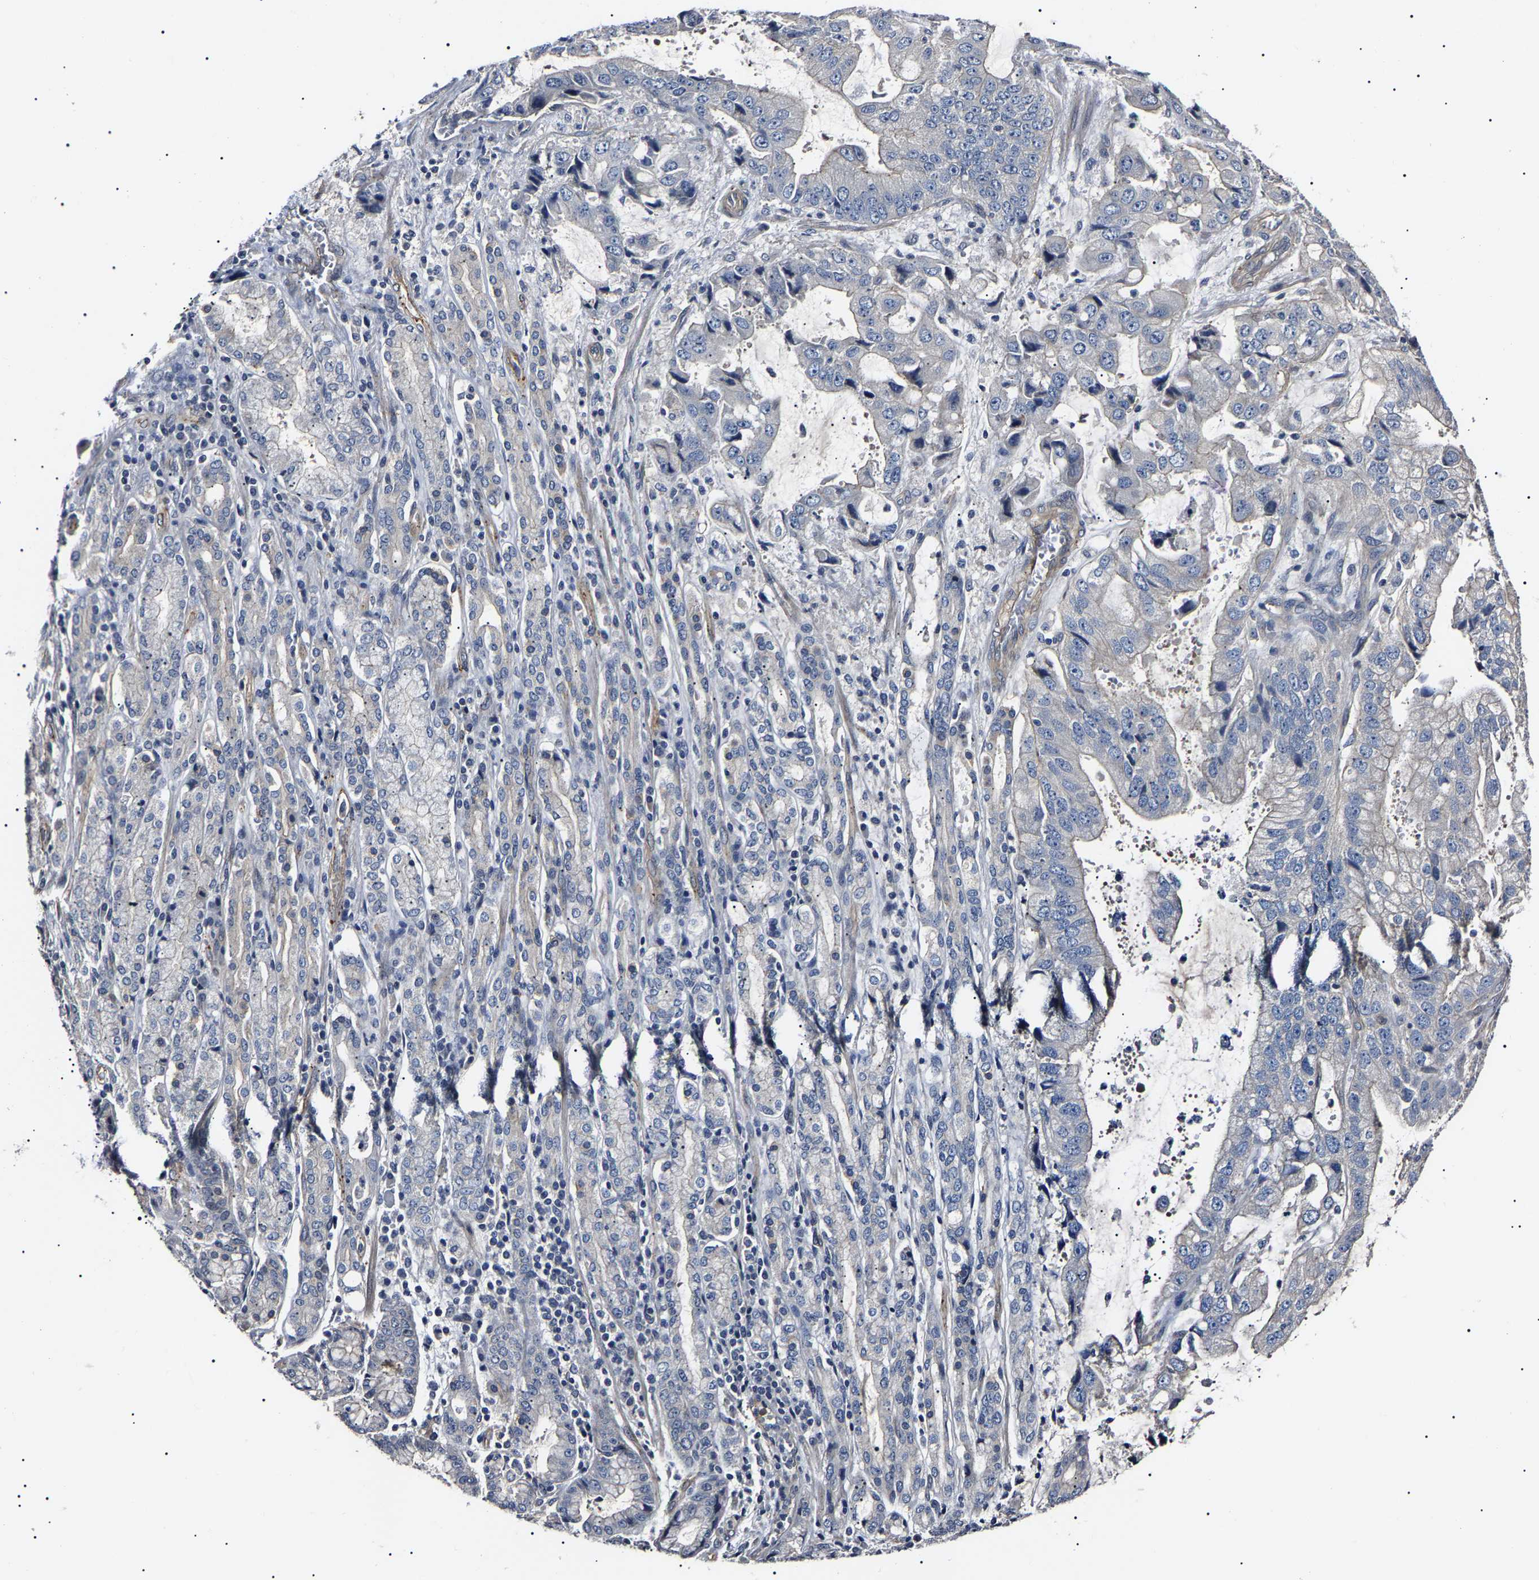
{"staining": {"intensity": "negative", "quantity": "none", "location": "none"}, "tissue": "stomach cancer", "cell_type": "Tumor cells", "image_type": "cancer", "snomed": [{"axis": "morphology", "description": "Normal tissue, NOS"}, {"axis": "morphology", "description": "Adenocarcinoma, NOS"}, {"axis": "topography", "description": "Stomach"}], "caption": "Immunohistochemistry (IHC) photomicrograph of human adenocarcinoma (stomach) stained for a protein (brown), which reveals no expression in tumor cells. The staining was performed using DAB to visualize the protein expression in brown, while the nuclei were stained in blue with hematoxylin (Magnification: 20x).", "gene": "KLHL42", "patient": {"sex": "male", "age": 62}}